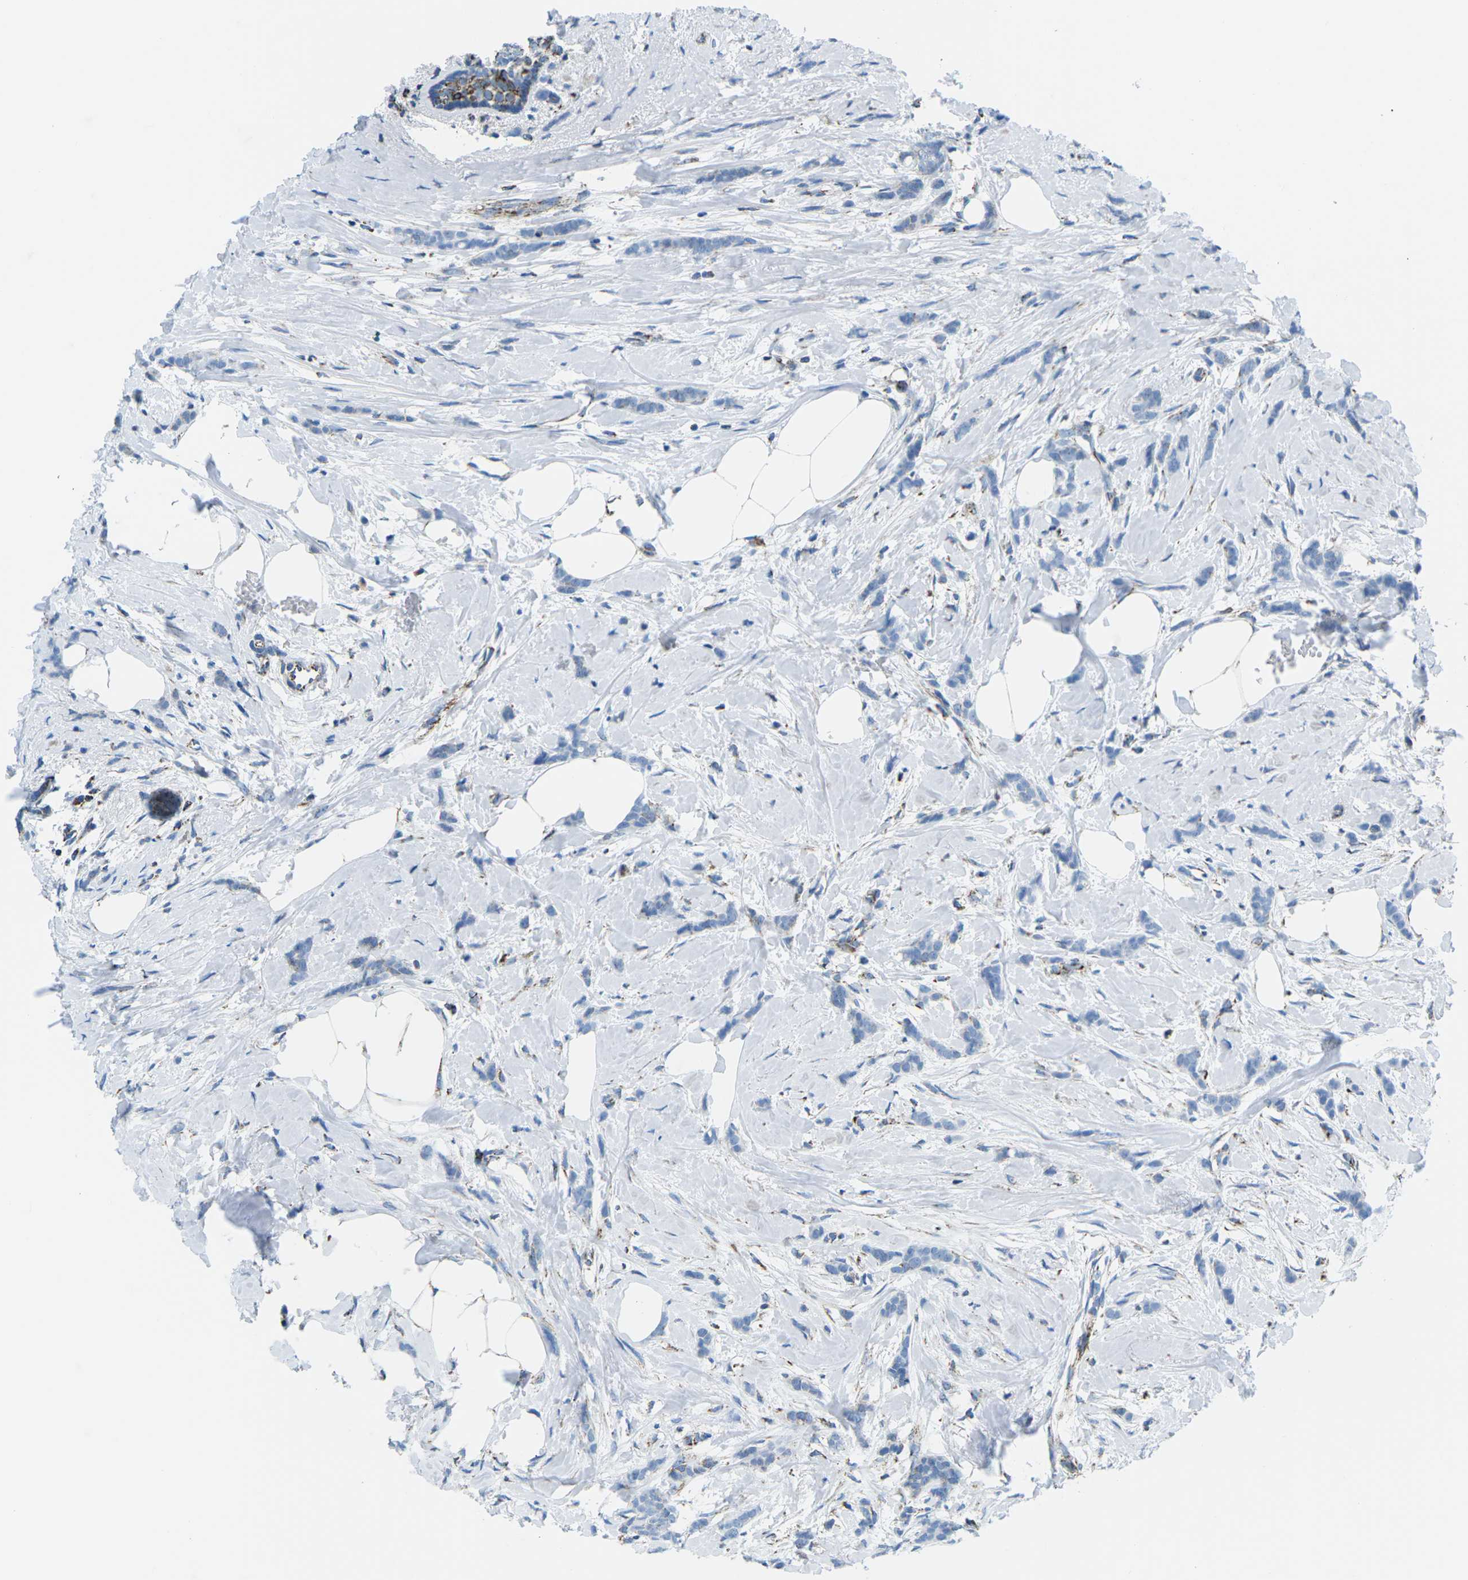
{"staining": {"intensity": "negative", "quantity": "none", "location": "none"}, "tissue": "breast cancer", "cell_type": "Tumor cells", "image_type": "cancer", "snomed": [{"axis": "morphology", "description": "Lobular carcinoma, in situ"}, {"axis": "morphology", "description": "Lobular carcinoma"}, {"axis": "topography", "description": "Breast"}], "caption": "High magnification brightfield microscopy of breast cancer stained with DAB (3,3'-diaminobenzidine) (brown) and counterstained with hematoxylin (blue): tumor cells show no significant staining.", "gene": "COX6C", "patient": {"sex": "female", "age": 41}}